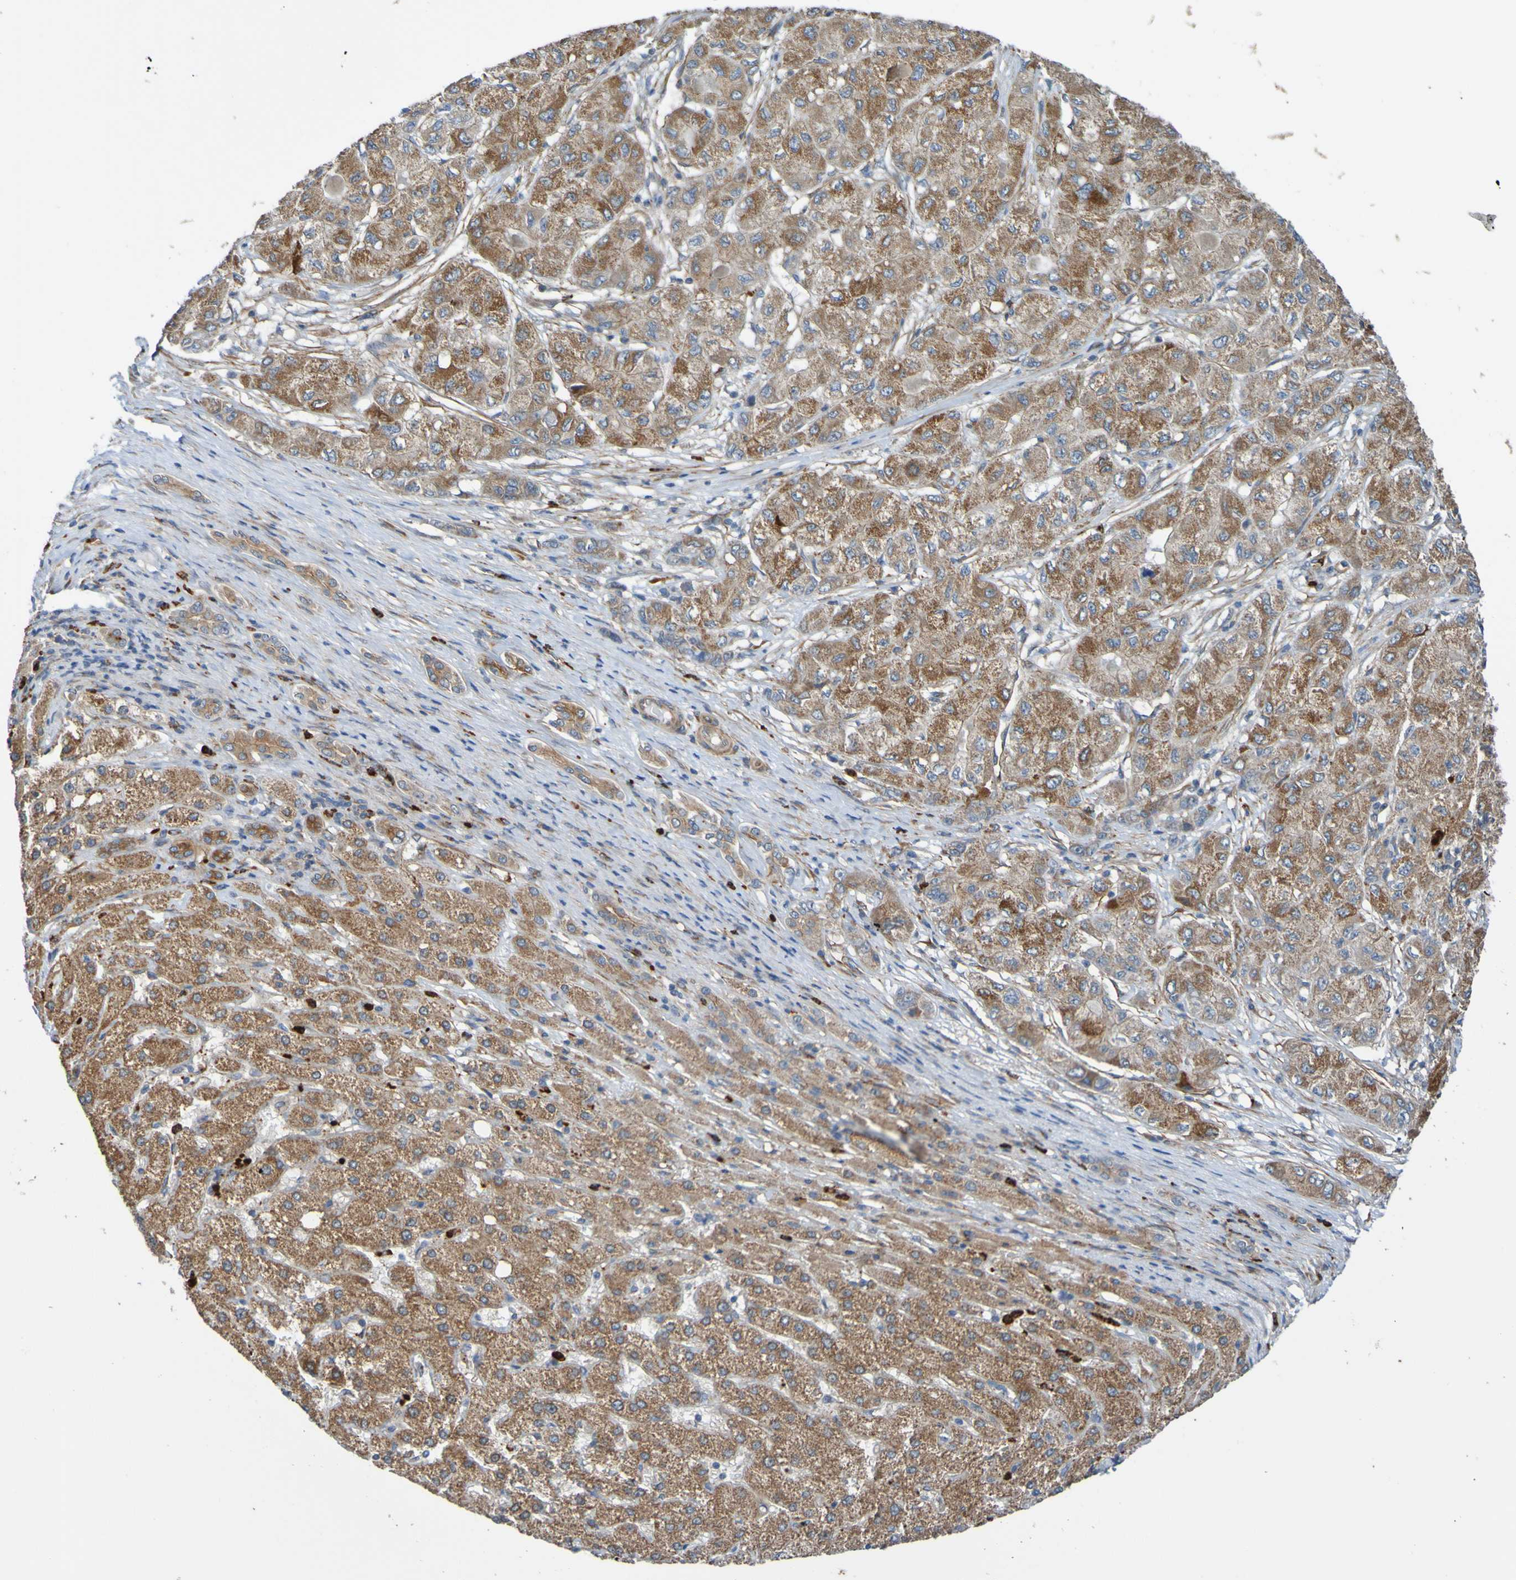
{"staining": {"intensity": "moderate", "quantity": ">75%", "location": "cytoplasmic/membranous"}, "tissue": "liver cancer", "cell_type": "Tumor cells", "image_type": "cancer", "snomed": [{"axis": "morphology", "description": "Carcinoma, Hepatocellular, NOS"}, {"axis": "topography", "description": "Liver"}], "caption": "The image shows staining of liver cancer (hepatocellular carcinoma), revealing moderate cytoplasmic/membranous protein positivity (brown color) within tumor cells.", "gene": "ST8SIA6", "patient": {"sex": "male", "age": 80}}